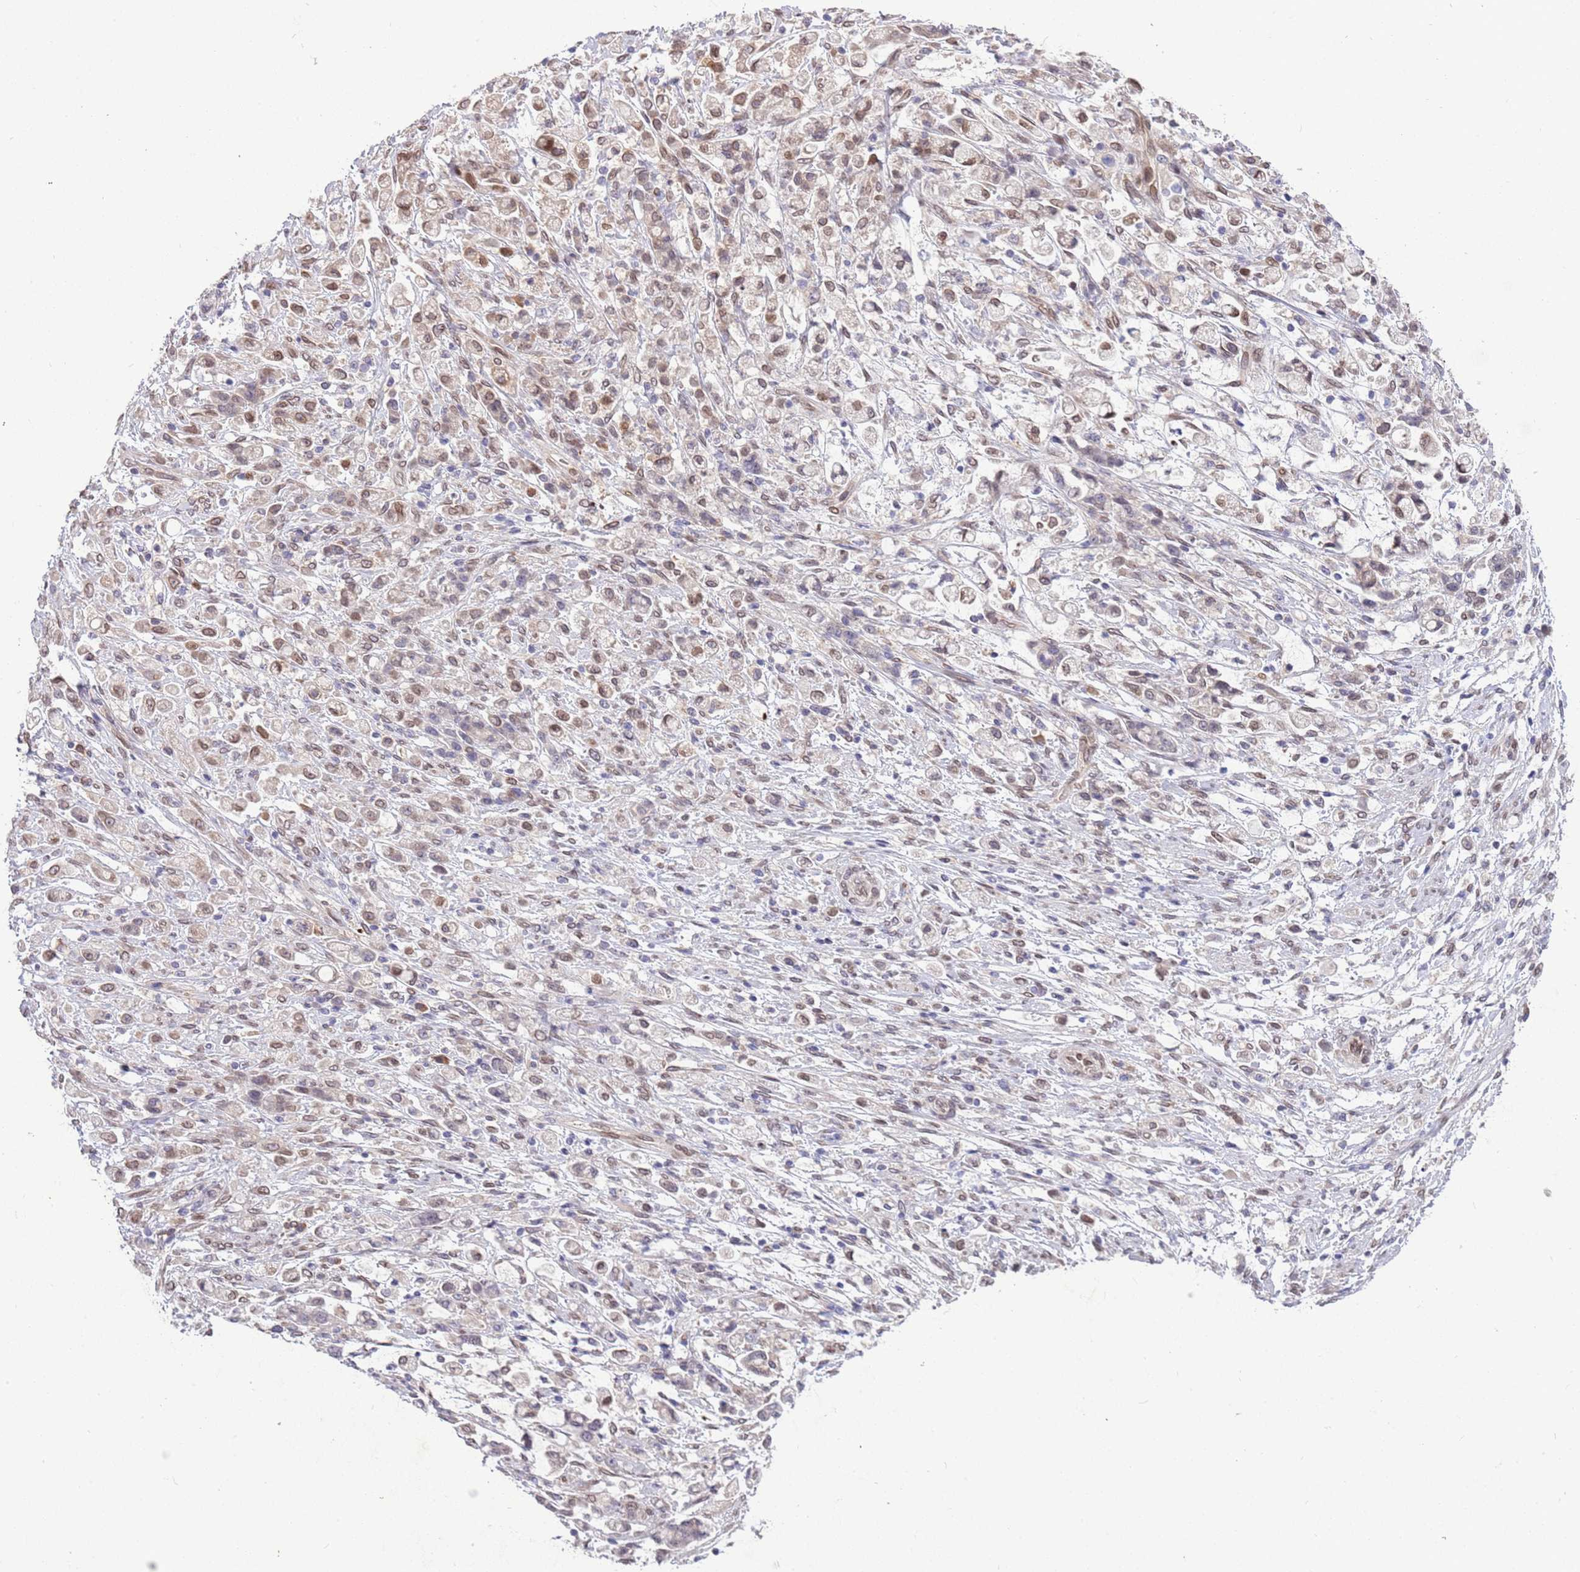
{"staining": {"intensity": "weak", "quantity": "25%-75%", "location": "nuclear"}, "tissue": "stomach cancer", "cell_type": "Tumor cells", "image_type": "cancer", "snomed": [{"axis": "morphology", "description": "Adenocarcinoma, NOS"}, {"axis": "topography", "description": "Stomach"}], "caption": "This image exhibits IHC staining of human stomach cancer (adenocarcinoma), with low weak nuclear positivity in approximately 25%-75% of tumor cells.", "gene": "ZNF665", "patient": {"sex": "female", "age": 60}}